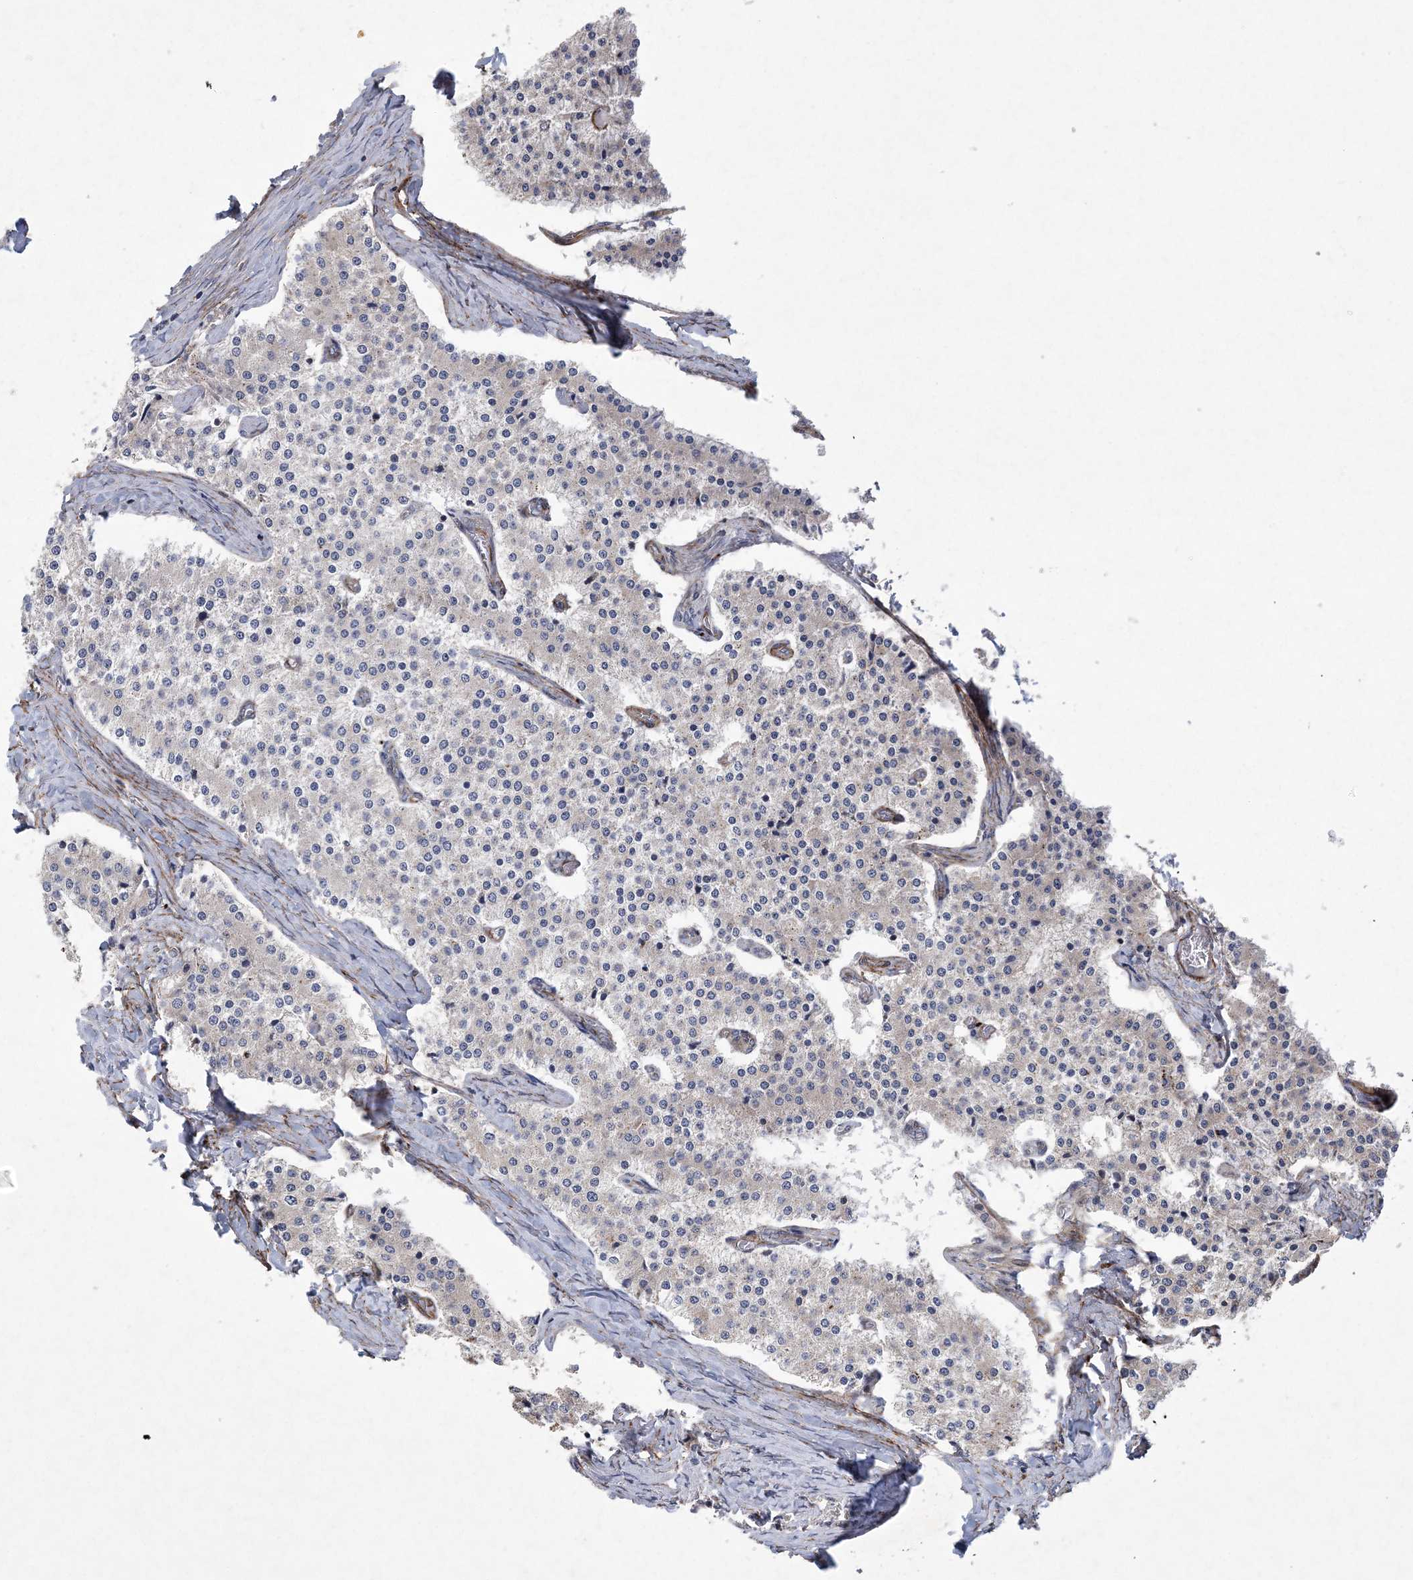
{"staining": {"intensity": "negative", "quantity": "none", "location": "none"}, "tissue": "carcinoid", "cell_type": "Tumor cells", "image_type": "cancer", "snomed": [{"axis": "morphology", "description": "Carcinoid, malignant, NOS"}, {"axis": "topography", "description": "Colon"}], "caption": "Immunohistochemistry (IHC) micrograph of neoplastic tissue: human carcinoid stained with DAB (3,3'-diaminobenzidine) shows no significant protein positivity in tumor cells.", "gene": "ARSJ", "patient": {"sex": "female", "age": 52}}